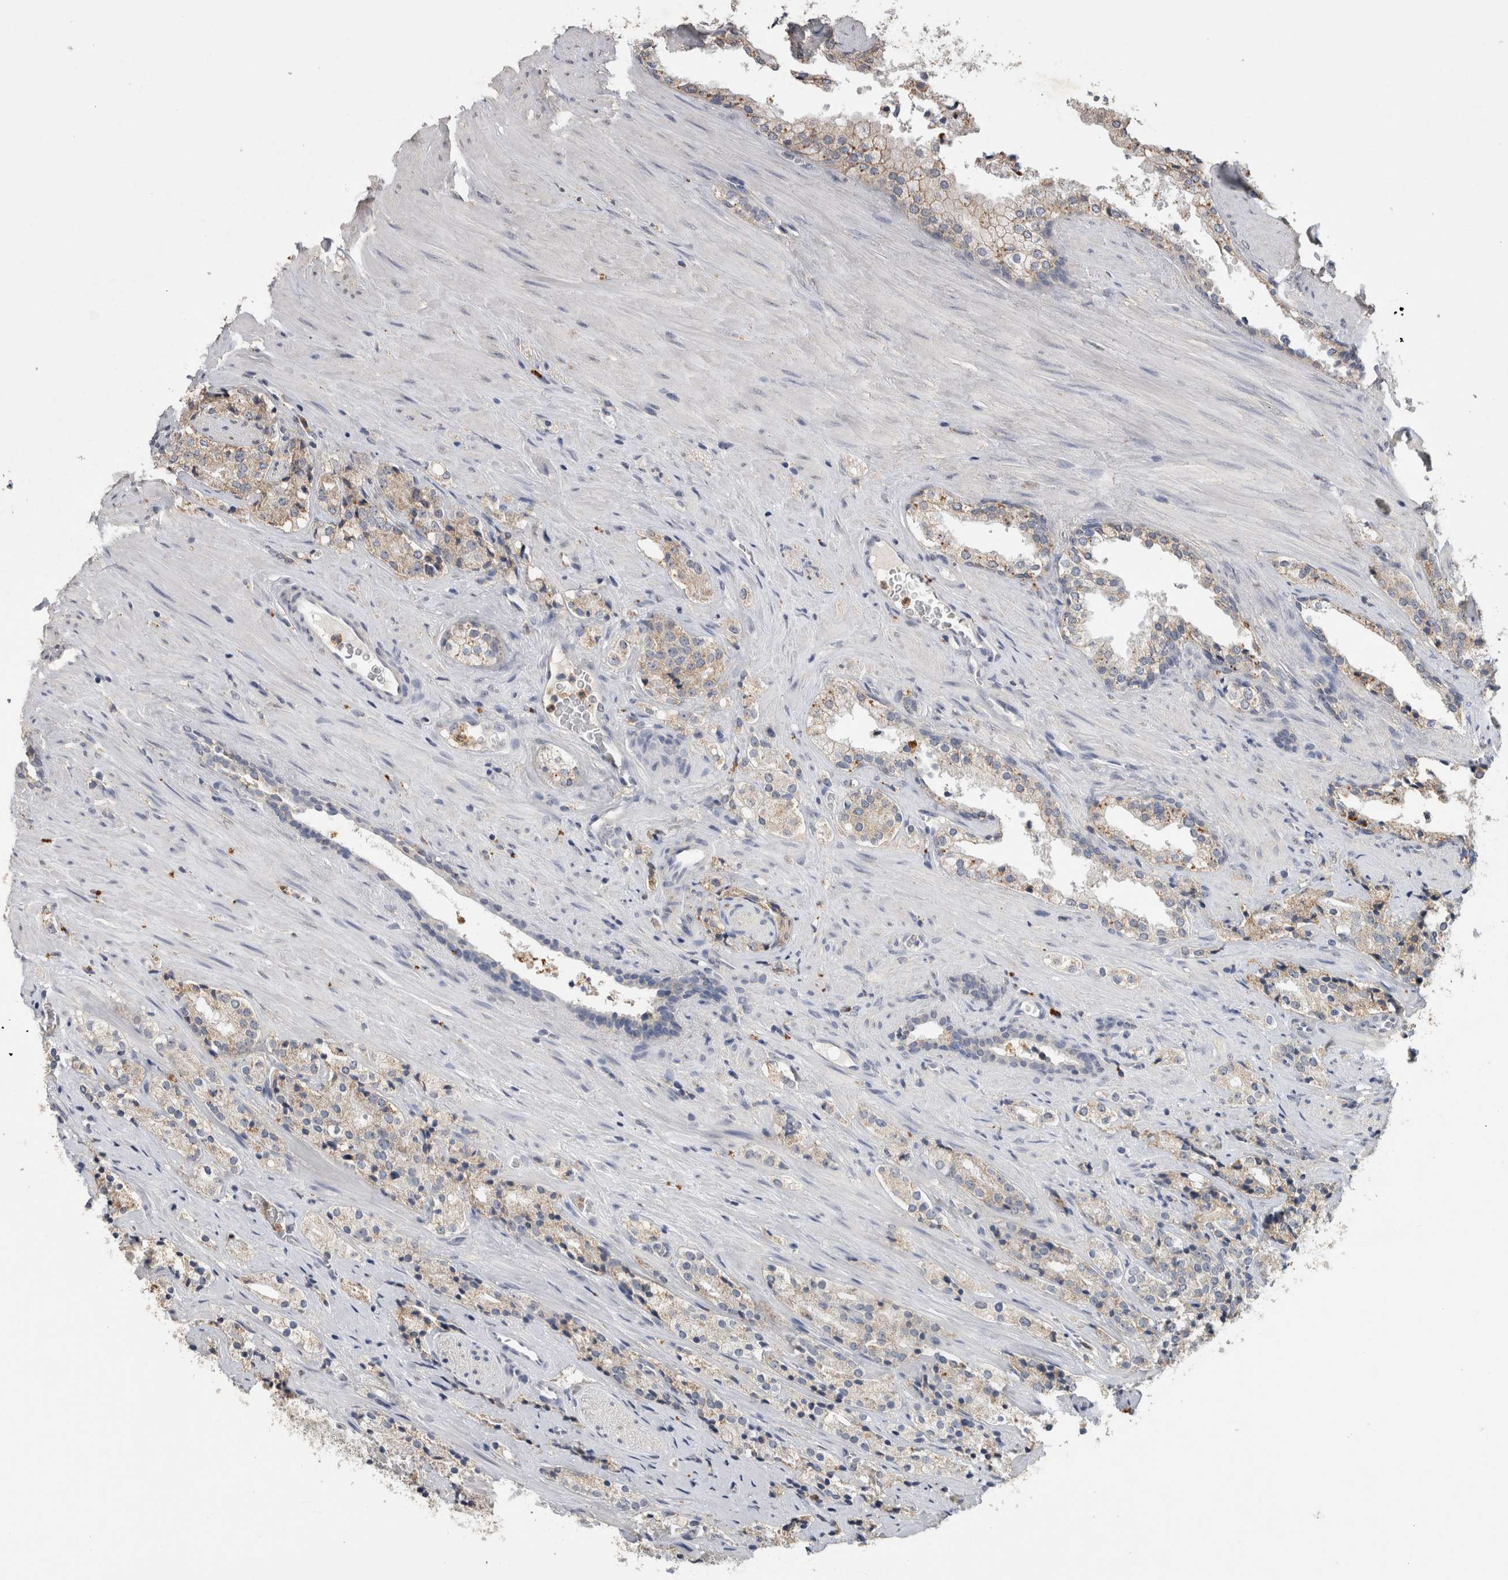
{"staining": {"intensity": "weak", "quantity": "<25%", "location": "cytoplasmic/membranous"}, "tissue": "prostate cancer", "cell_type": "Tumor cells", "image_type": "cancer", "snomed": [{"axis": "morphology", "description": "Adenocarcinoma, High grade"}, {"axis": "topography", "description": "Prostate"}], "caption": "IHC histopathology image of neoplastic tissue: human high-grade adenocarcinoma (prostate) stained with DAB (3,3'-diaminobenzidine) displays no significant protein positivity in tumor cells. (IHC, brightfield microscopy, high magnification).", "gene": "CNTFR", "patient": {"sex": "male", "age": 71}}